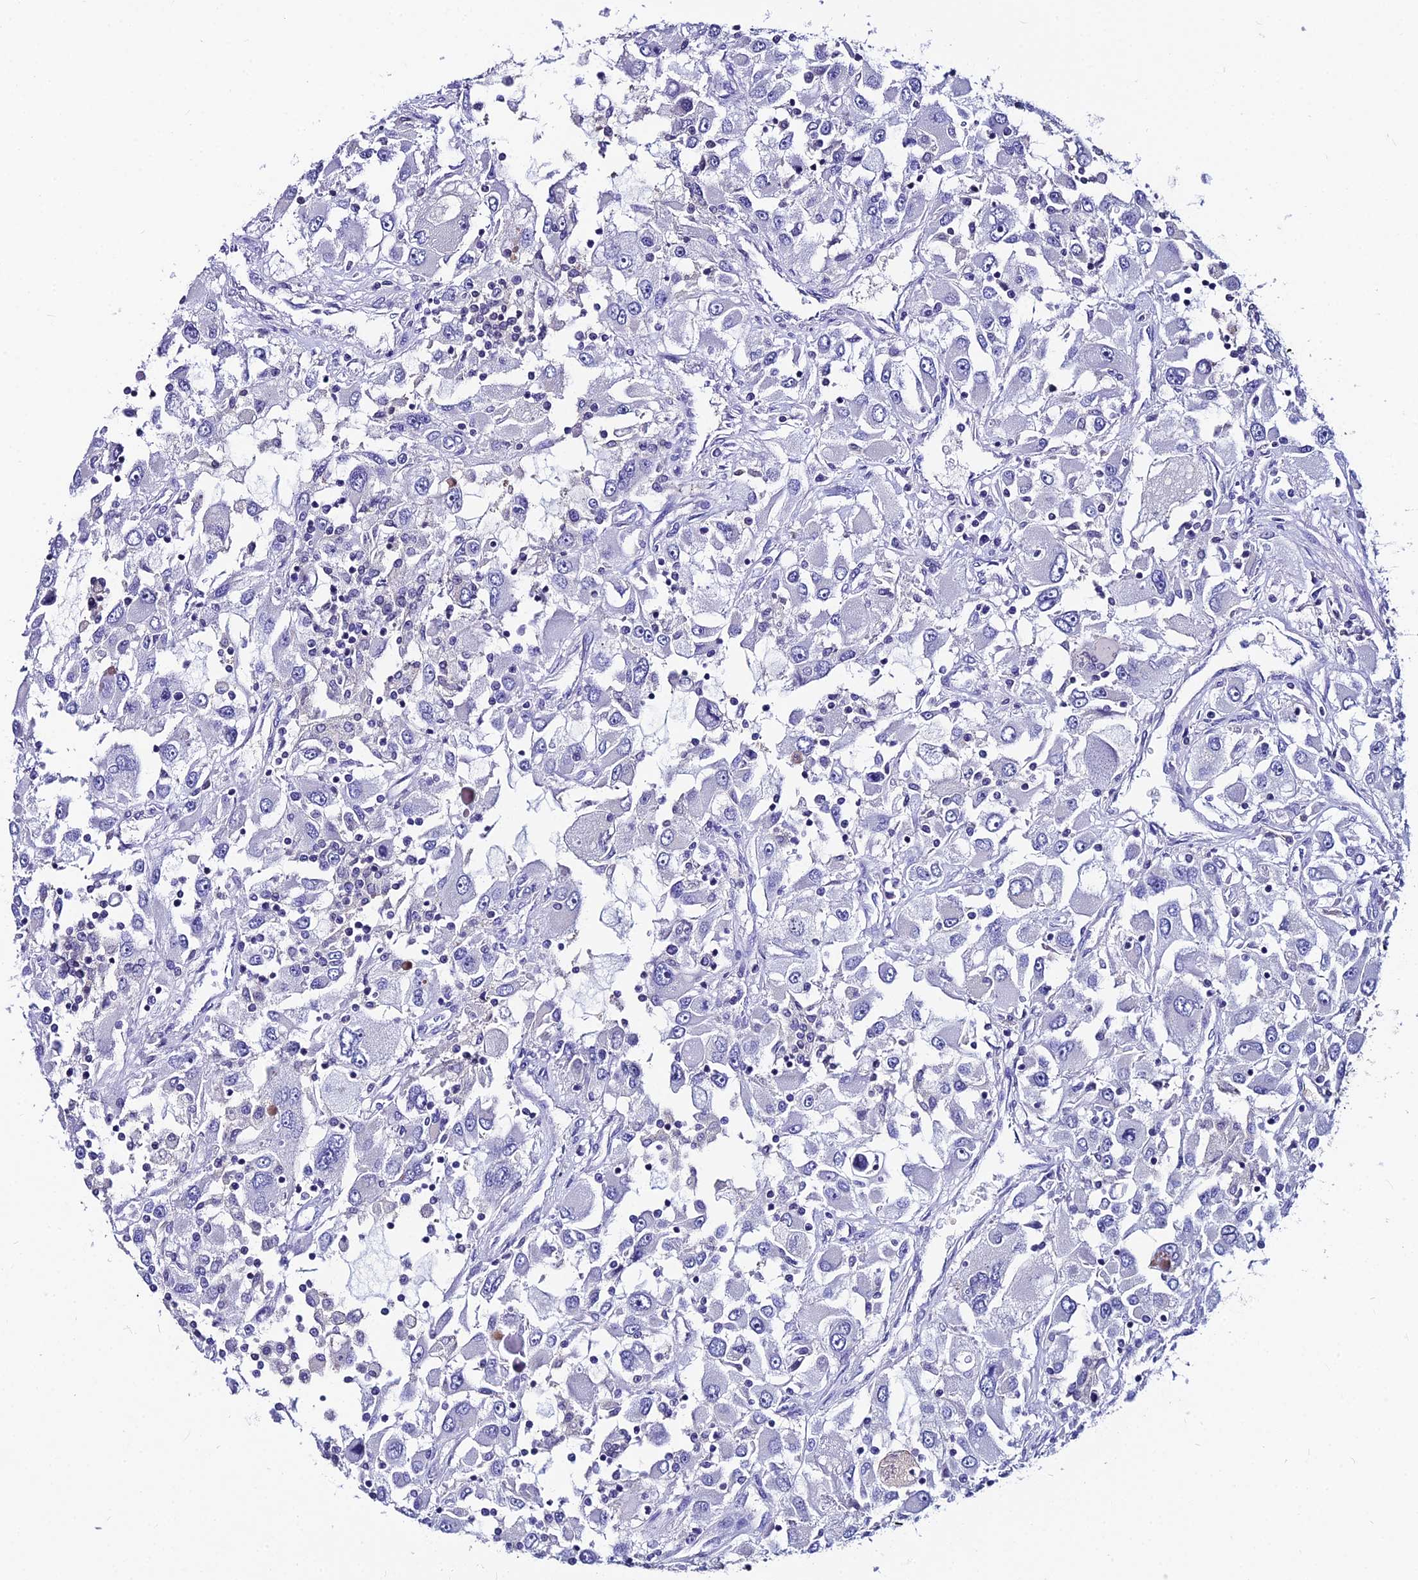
{"staining": {"intensity": "negative", "quantity": "none", "location": "none"}, "tissue": "renal cancer", "cell_type": "Tumor cells", "image_type": "cancer", "snomed": [{"axis": "morphology", "description": "Adenocarcinoma, NOS"}, {"axis": "topography", "description": "Kidney"}], "caption": "Protein analysis of renal adenocarcinoma reveals no significant positivity in tumor cells.", "gene": "LGALS7", "patient": {"sex": "female", "age": 52}}